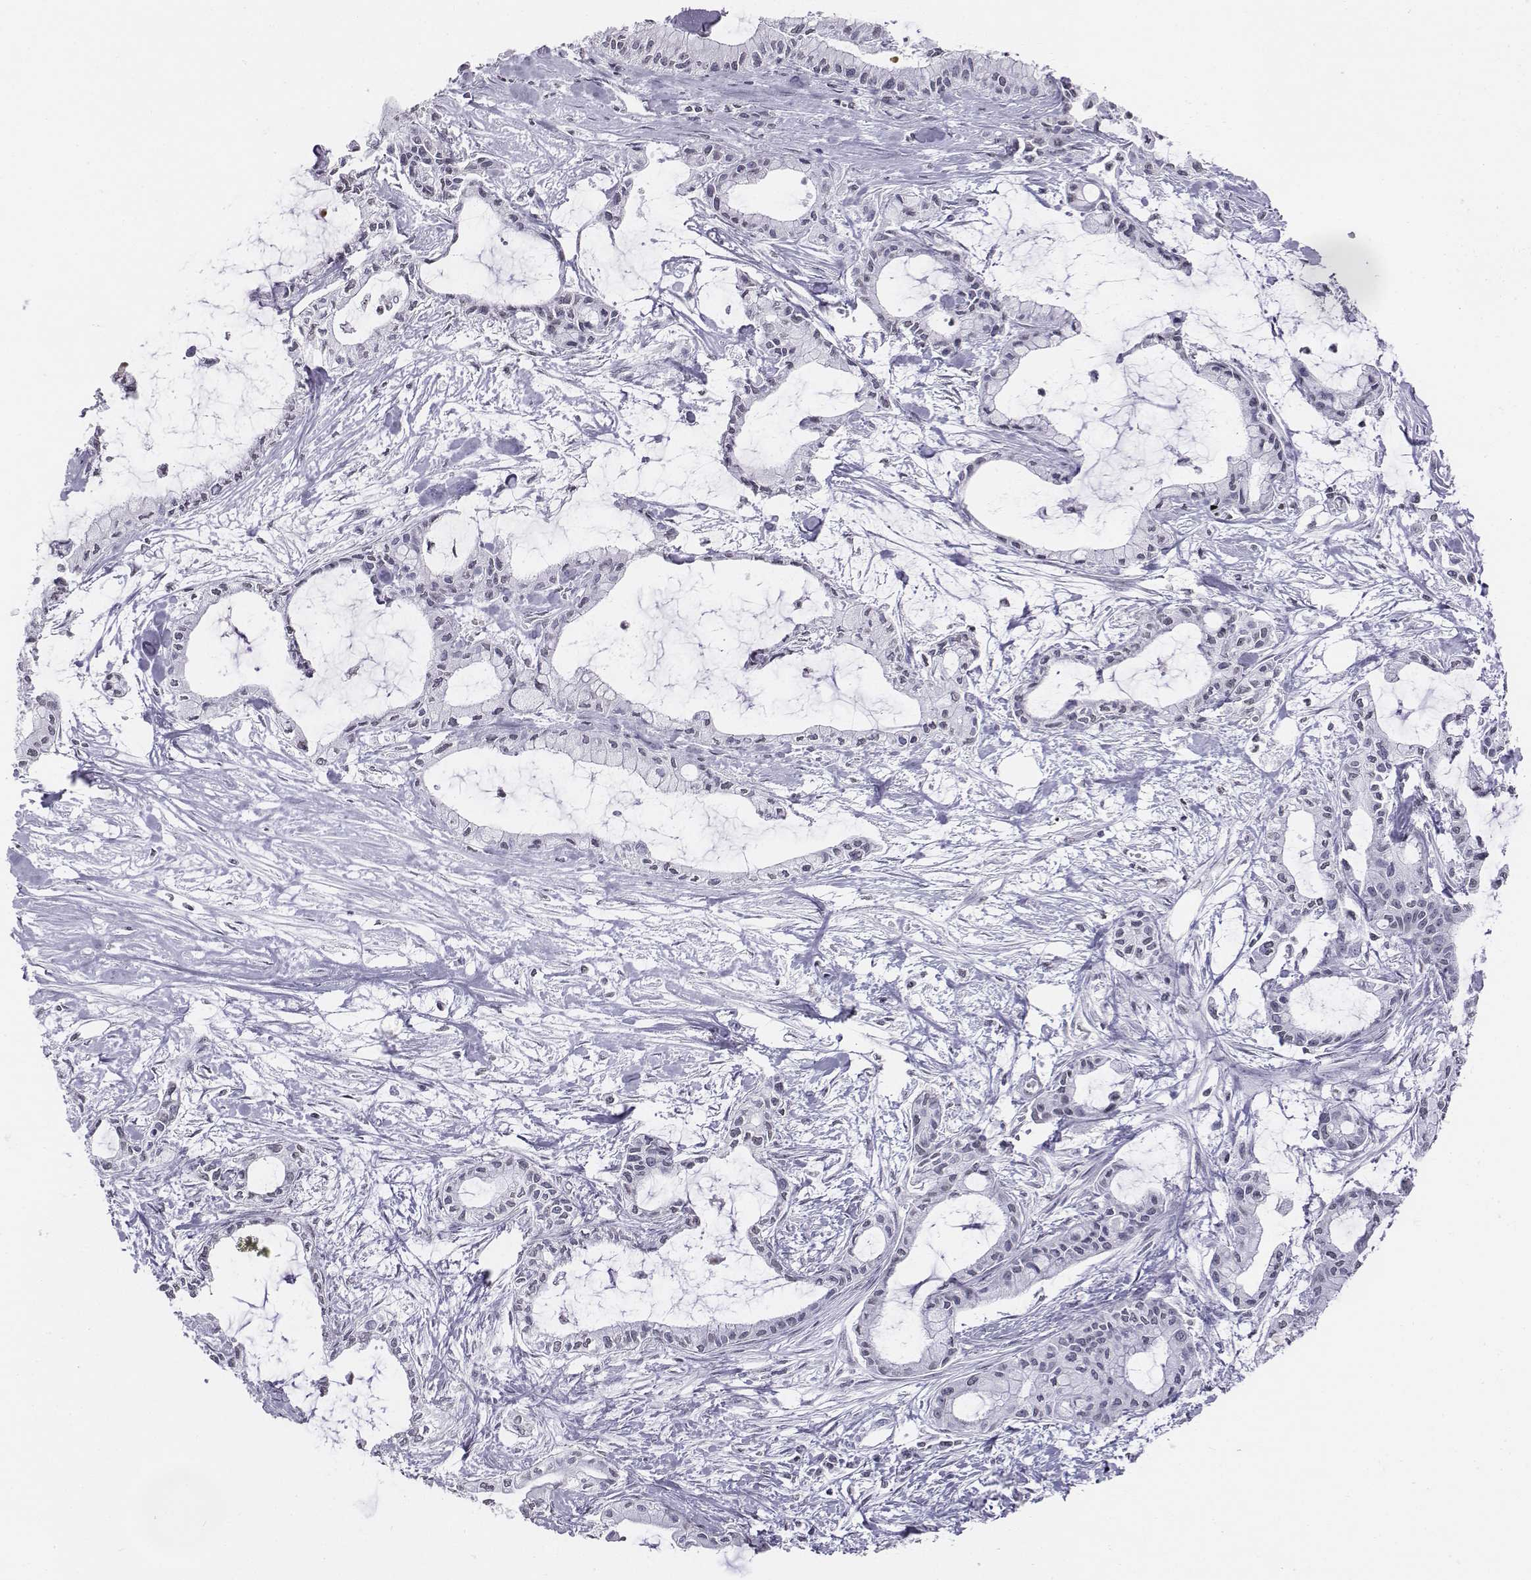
{"staining": {"intensity": "negative", "quantity": "none", "location": "none"}, "tissue": "pancreatic cancer", "cell_type": "Tumor cells", "image_type": "cancer", "snomed": [{"axis": "morphology", "description": "Adenocarcinoma, NOS"}, {"axis": "topography", "description": "Pancreas"}], "caption": "An image of adenocarcinoma (pancreatic) stained for a protein exhibits no brown staining in tumor cells.", "gene": "BARHL1", "patient": {"sex": "male", "age": 48}}